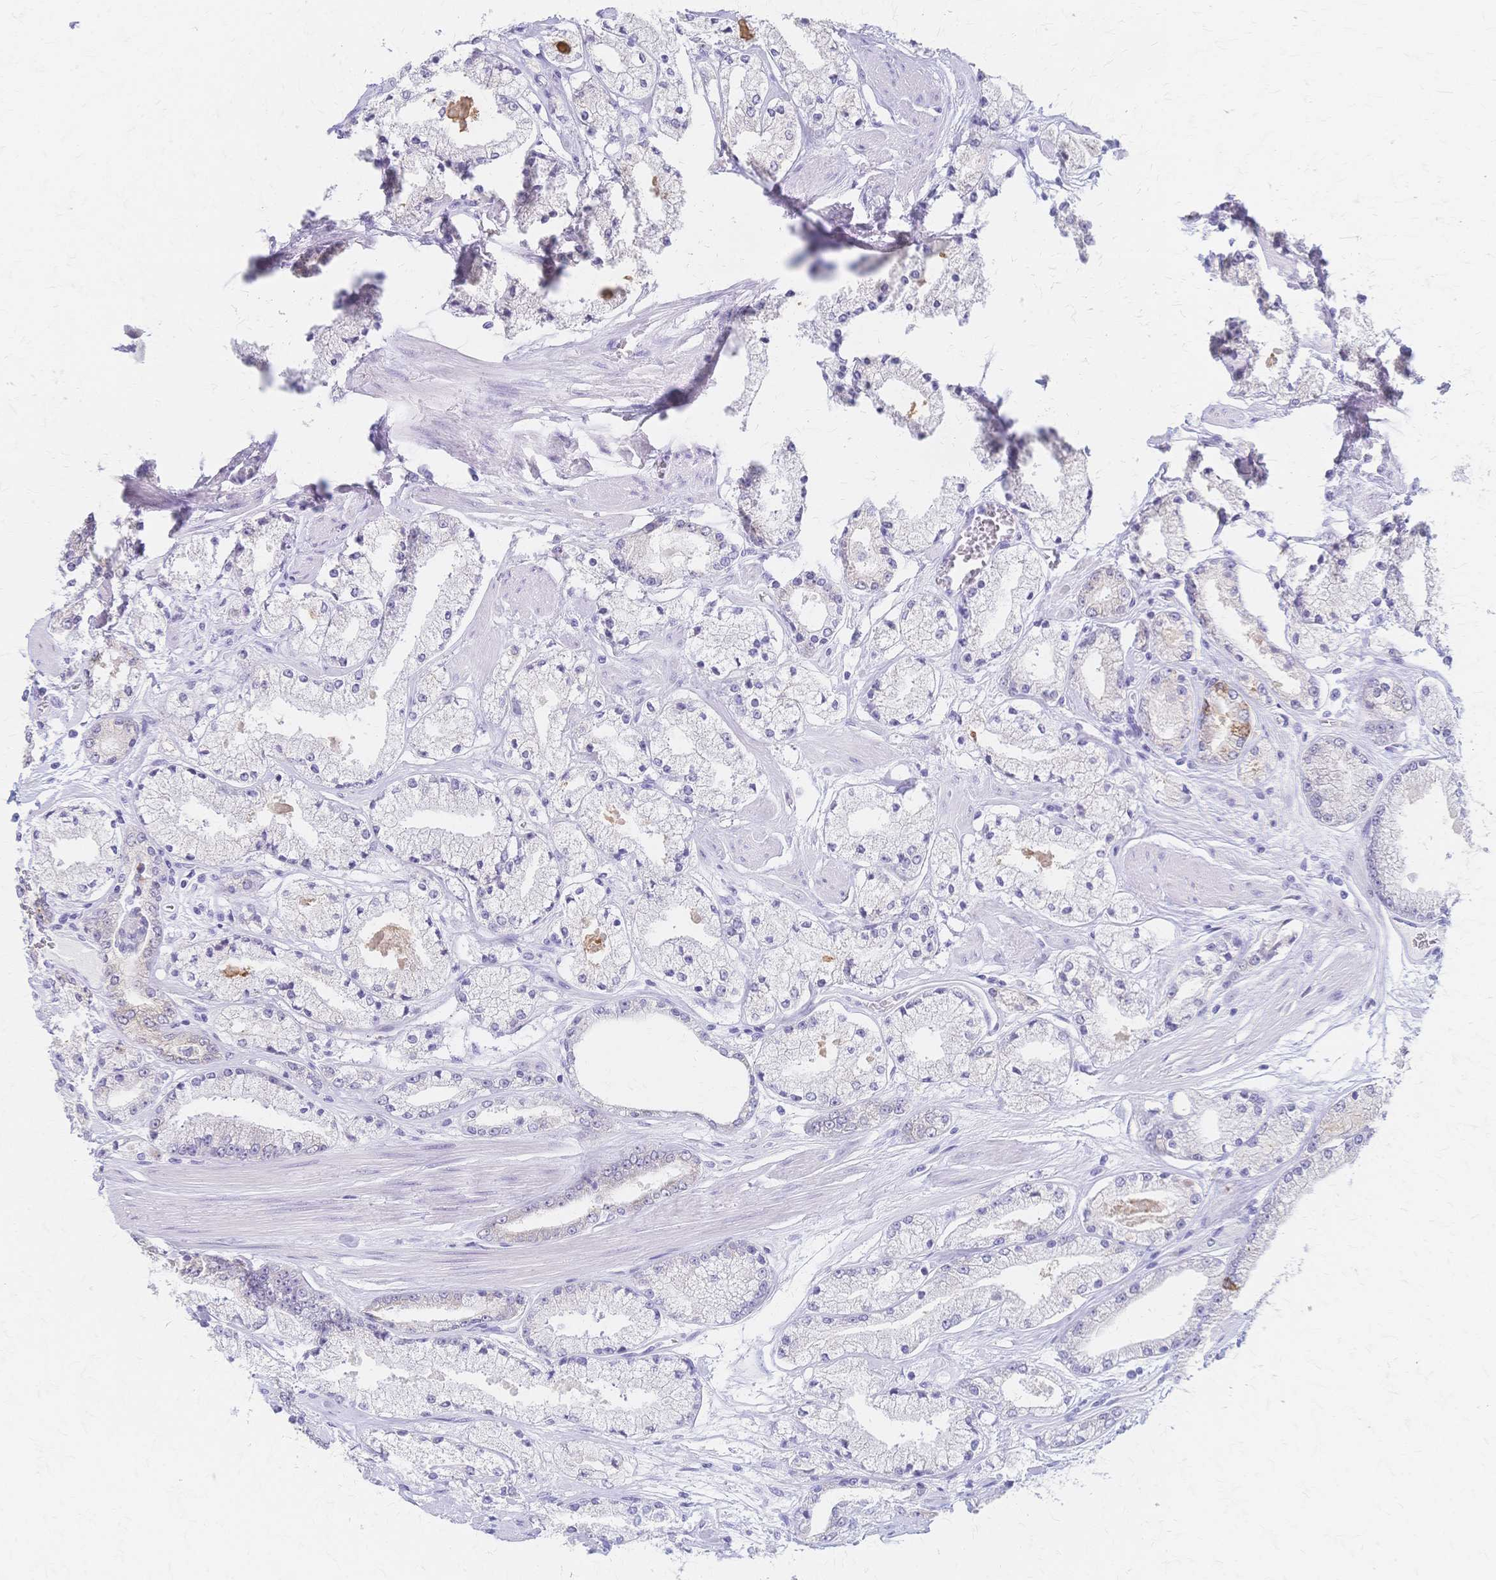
{"staining": {"intensity": "negative", "quantity": "none", "location": "none"}, "tissue": "prostate cancer", "cell_type": "Tumor cells", "image_type": "cancer", "snomed": [{"axis": "morphology", "description": "Adenocarcinoma, High grade"}, {"axis": "topography", "description": "Prostate"}], "caption": "High power microscopy image of an immunohistochemistry micrograph of prostate cancer, revealing no significant positivity in tumor cells.", "gene": "CYB5A", "patient": {"sex": "male", "age": 63}}